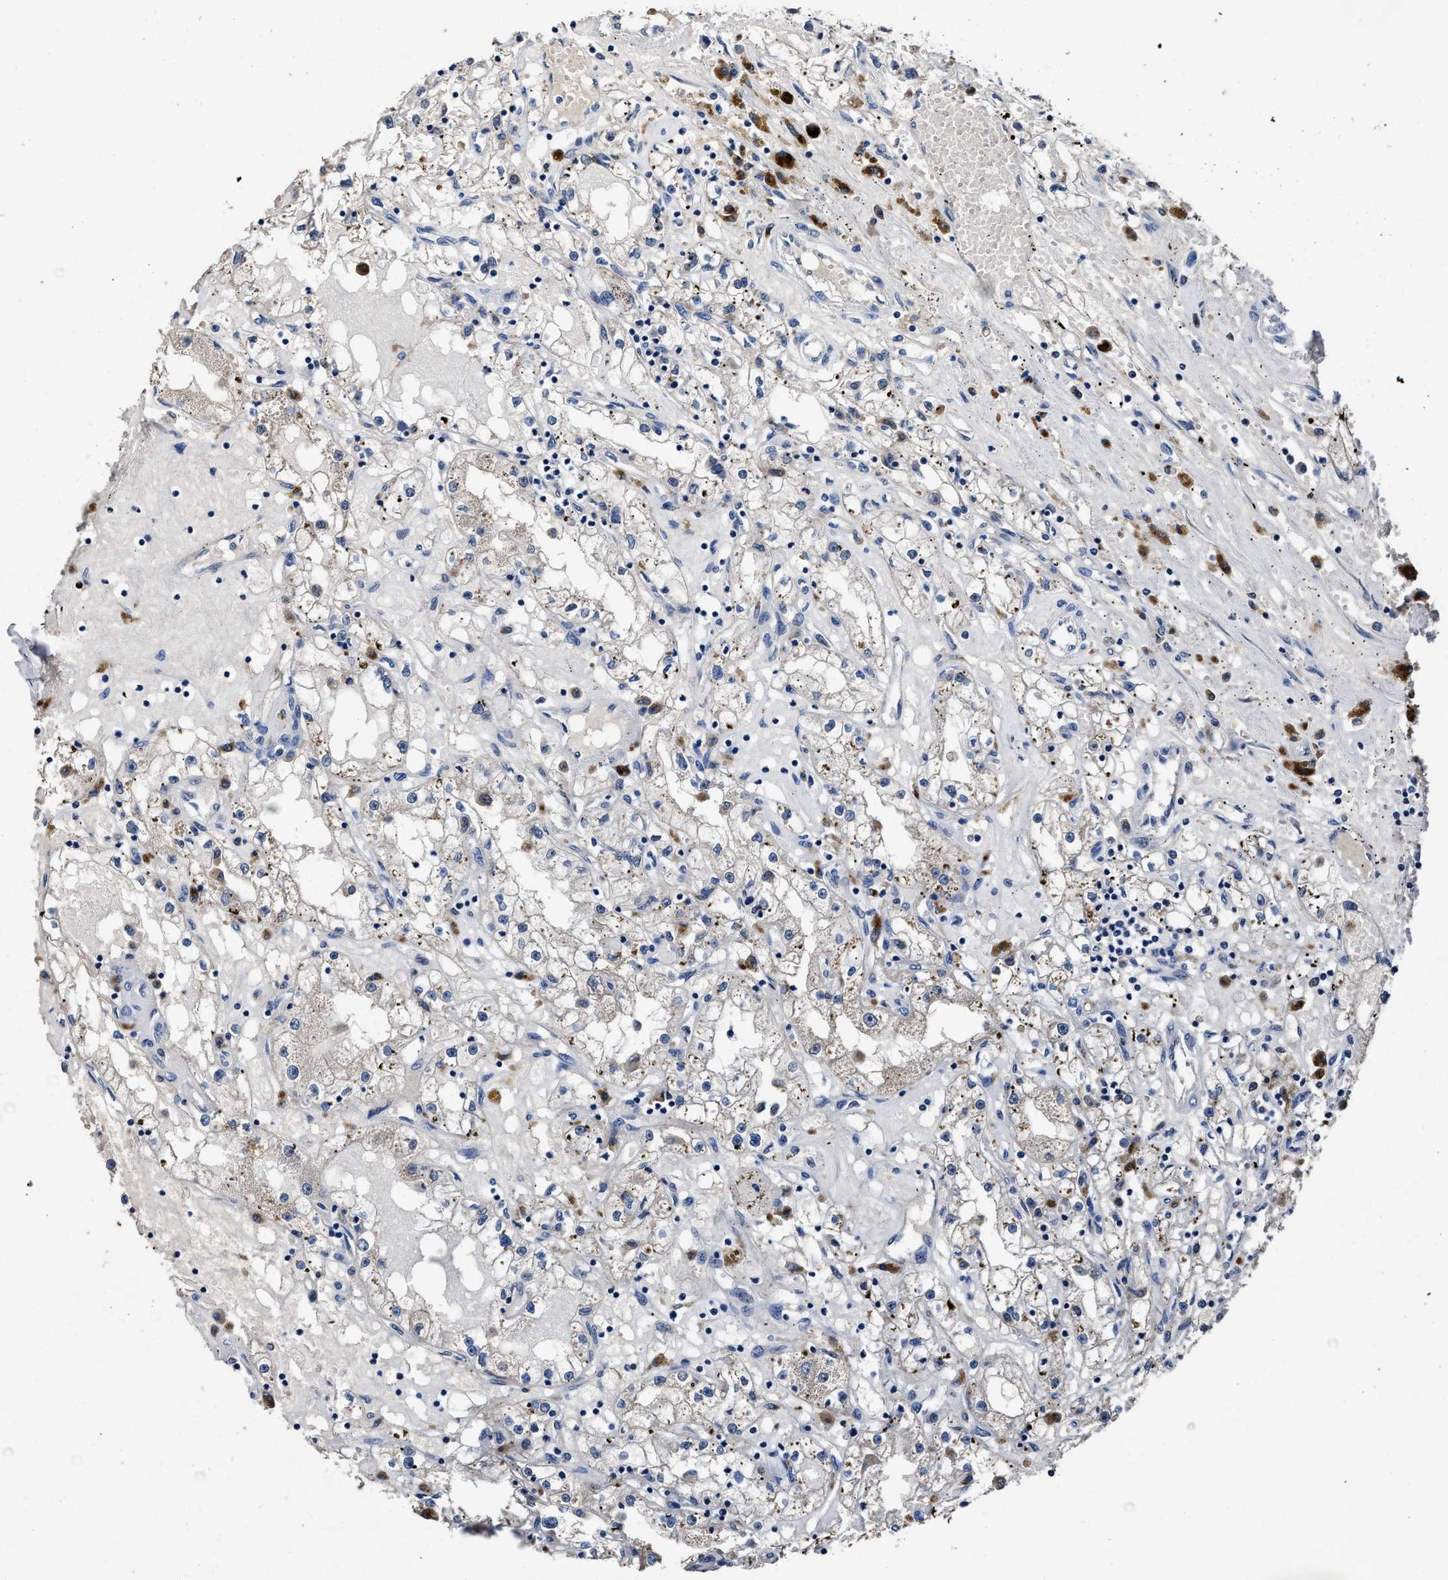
{"staining": {"intensity": "negative", "quantity": "none", "location": "none"}, "tissue": "renal cancer", "cell_type": "Tumor cells", "image_type": "cancer", "snomed": [{"axis": "morphology", "description": "Adenocarcinoma, NOS"}, {"axis": "topography", "description": "Kidney"}], "caption": "Tumor cells show no significant positivity in adenocarcinoma (renal).", "gene": "UBR4", "patient": {"sex": "male", "age": 56}}